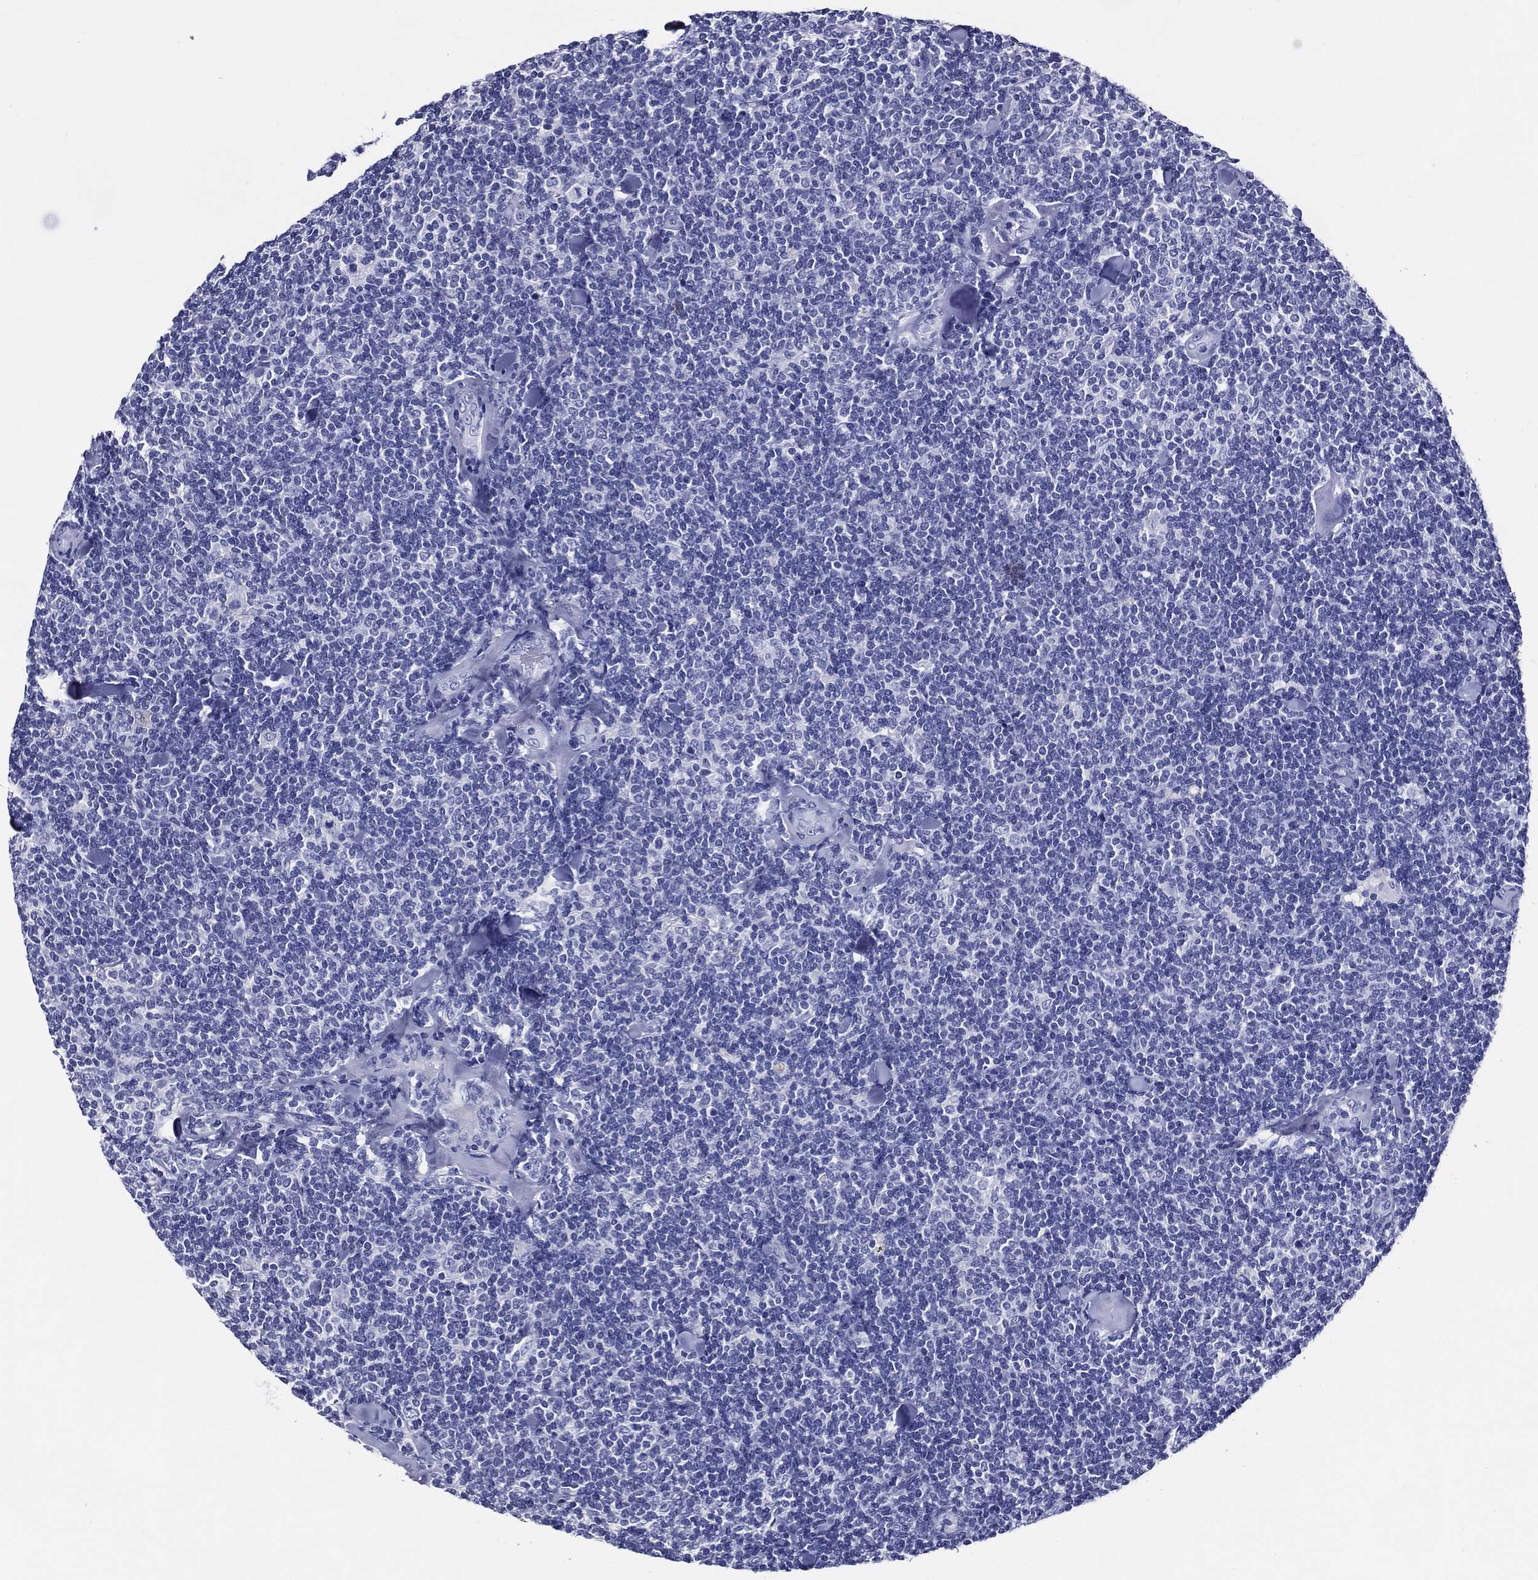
{"staining": {"intensity": "negative", "quantity": "none", "location": "none"}, "tissue": "lymphoma", "cell_type": "Tumor cells", "image_type": "cancer", "snomed": [{"axis": "morphology", "description": "Malignant lymphoma, non-Hodgkin's type, Low grade"}, {"axis": "topography", "description": "Lymph node"}], "caption": "IHC micrograph of human lymphoma stained for a protein (brown), which displays no expression in tumor cells. (DAB IHC, high magnification).", "gene": "ACE2", "patient": {"sex": "female", "age": 56}}